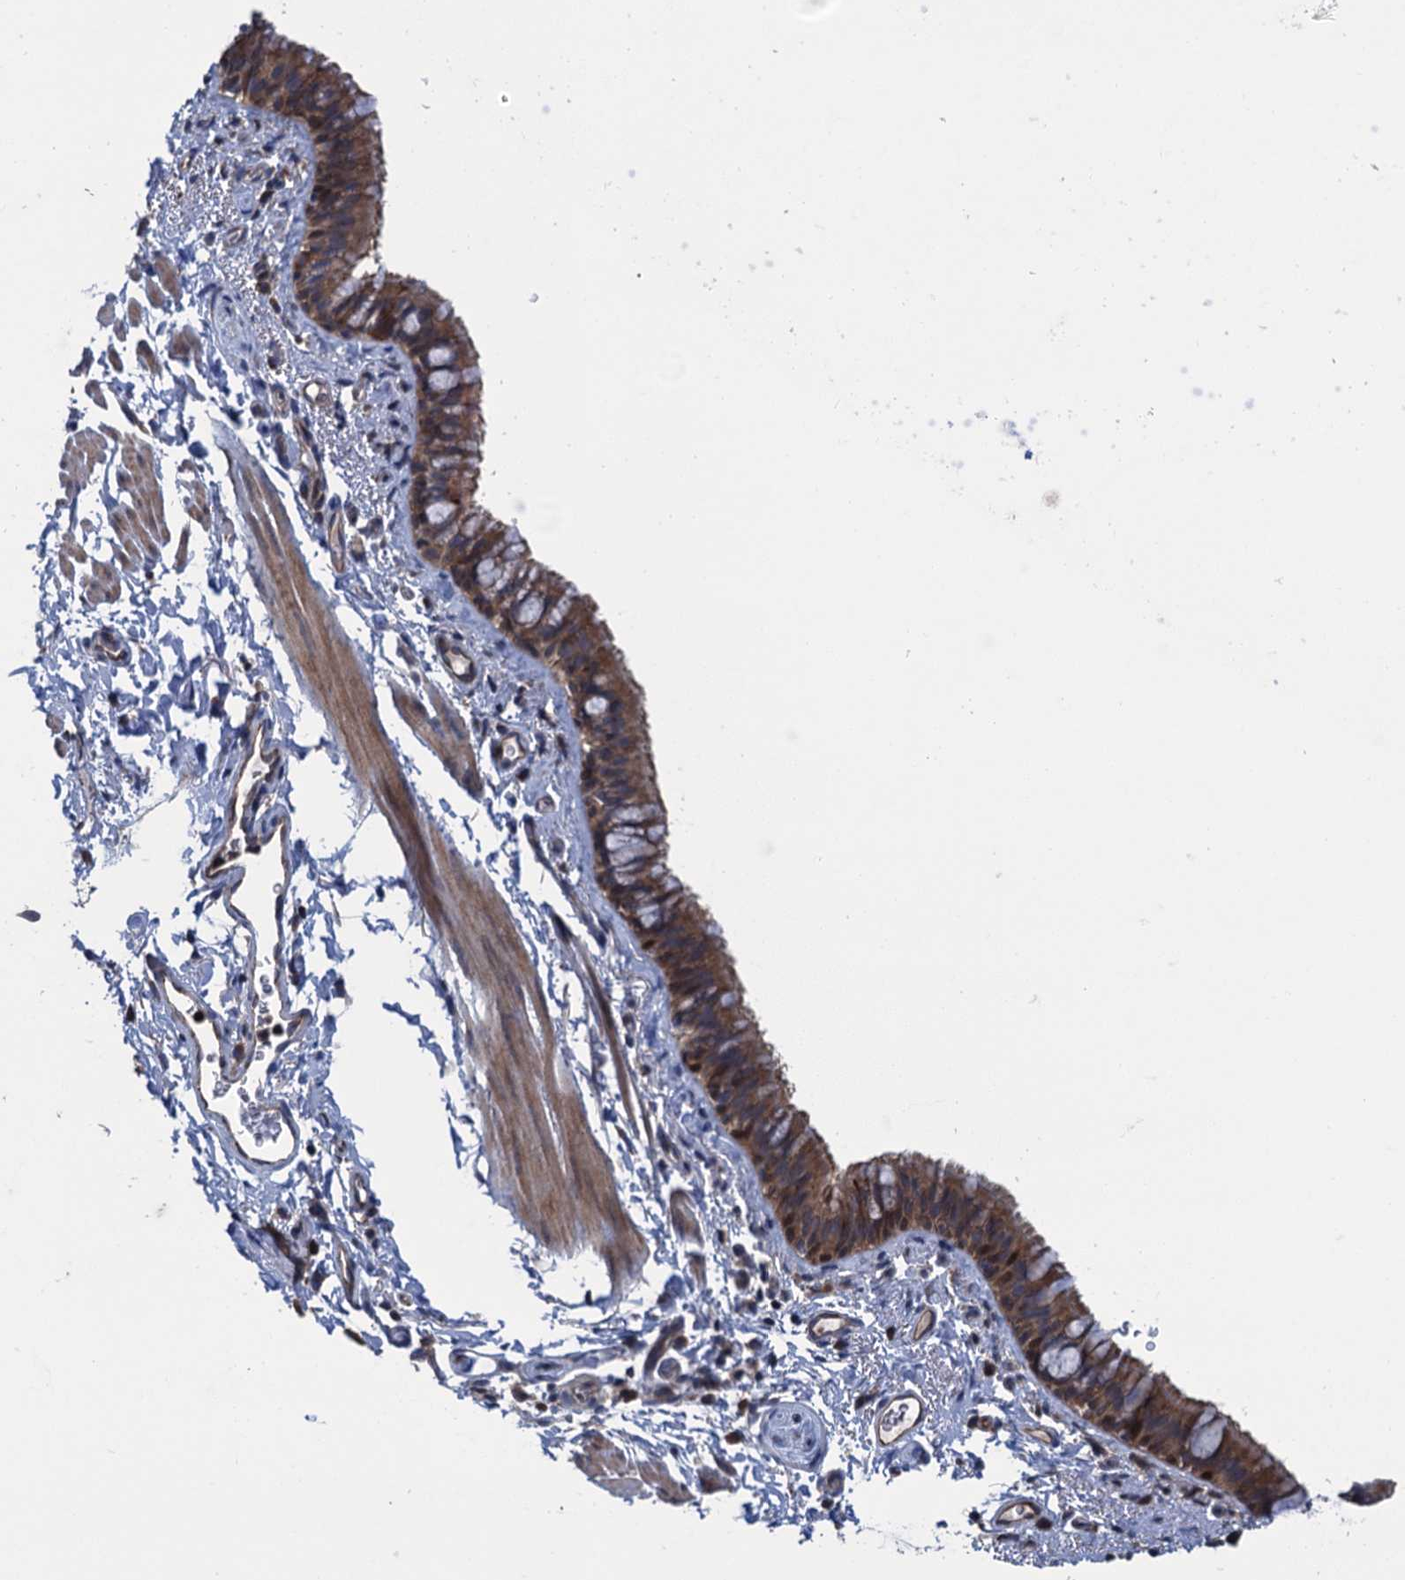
{"staining": {"intensity": "moderate", "quantity": ">75%", "location": "cytoplasmic/membranous"}, "tissue": "bronchus", "cell_type": "Respiratory epithelial cells", "image_type": "normal", "snomed": [{"axis": "morphology", "description": "Normal tissue, NOS"}, {"axis": "topography", "description": "Cartilage tissue"}, {"axis": "topography", "description": "Bronchus"}], "caption": "The image displays a brown stain indicating the presence of a protein in the cytoplasmic/membranous of respiratory epithelial cells in bronchus.", "gene": "CNTN5", "patient": {"sex": "female", "age": 36}}